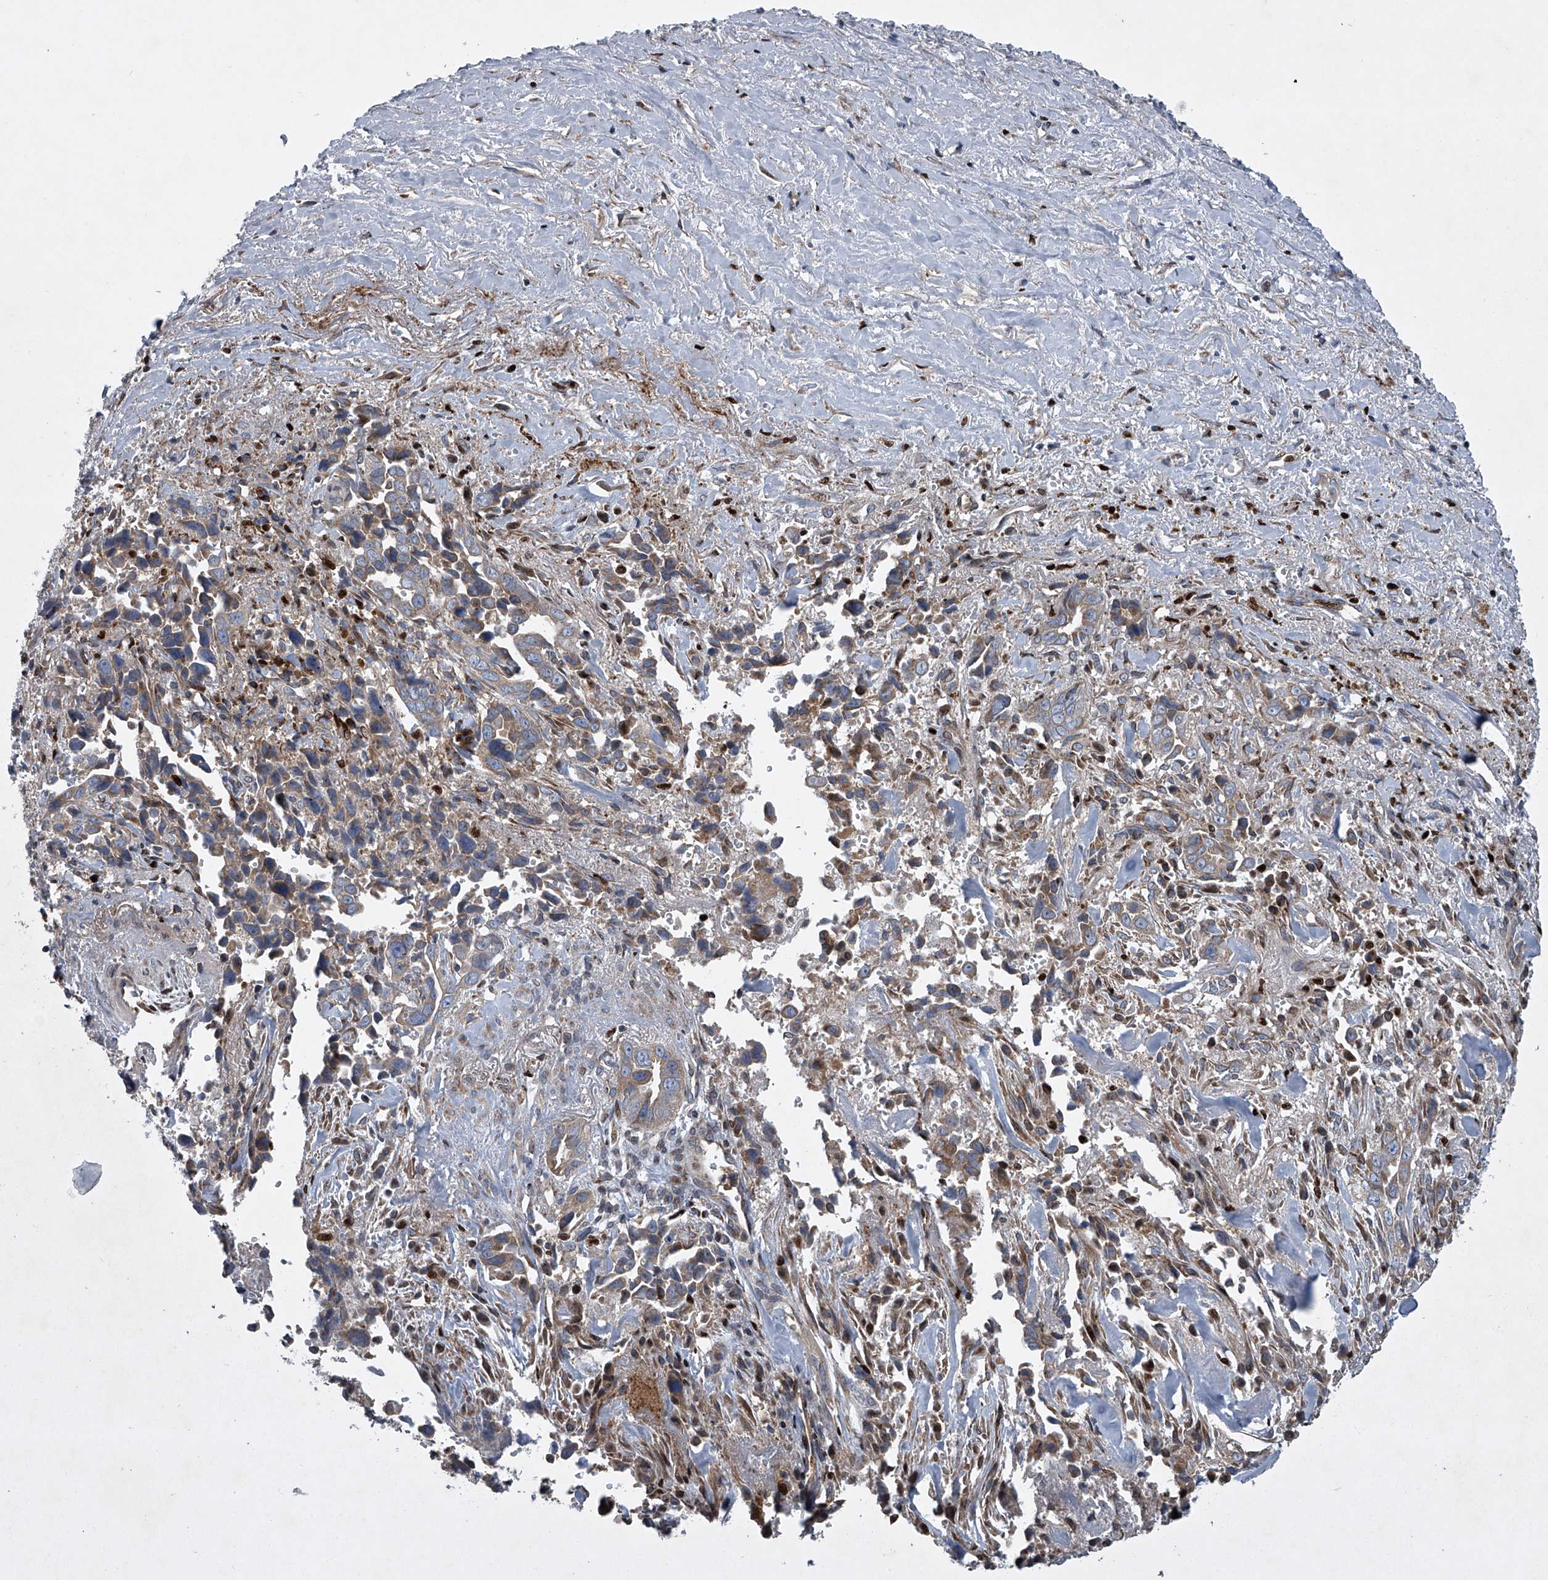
{"staining": {"intensity": "moderate", "quantity": "<25%", "location": "cytoplasmic/membranous"}, "tissue": "liver cancer", "cell_type": "Tumor cells", "image_type": "cancer", "snomed": [{"axis": "morphology", "description": "Cholangiocarcinoma"}, {"axis": "topography", "description": "Liver"}], "caption": "Moderate cytoplasmic/membranous staining for a protein is identified in about <25% of tumor cells of cholangiocarcinoma (liver) using IHC.", "gene": "STRADA", "patient": {"sex": "female", "age": 79}}